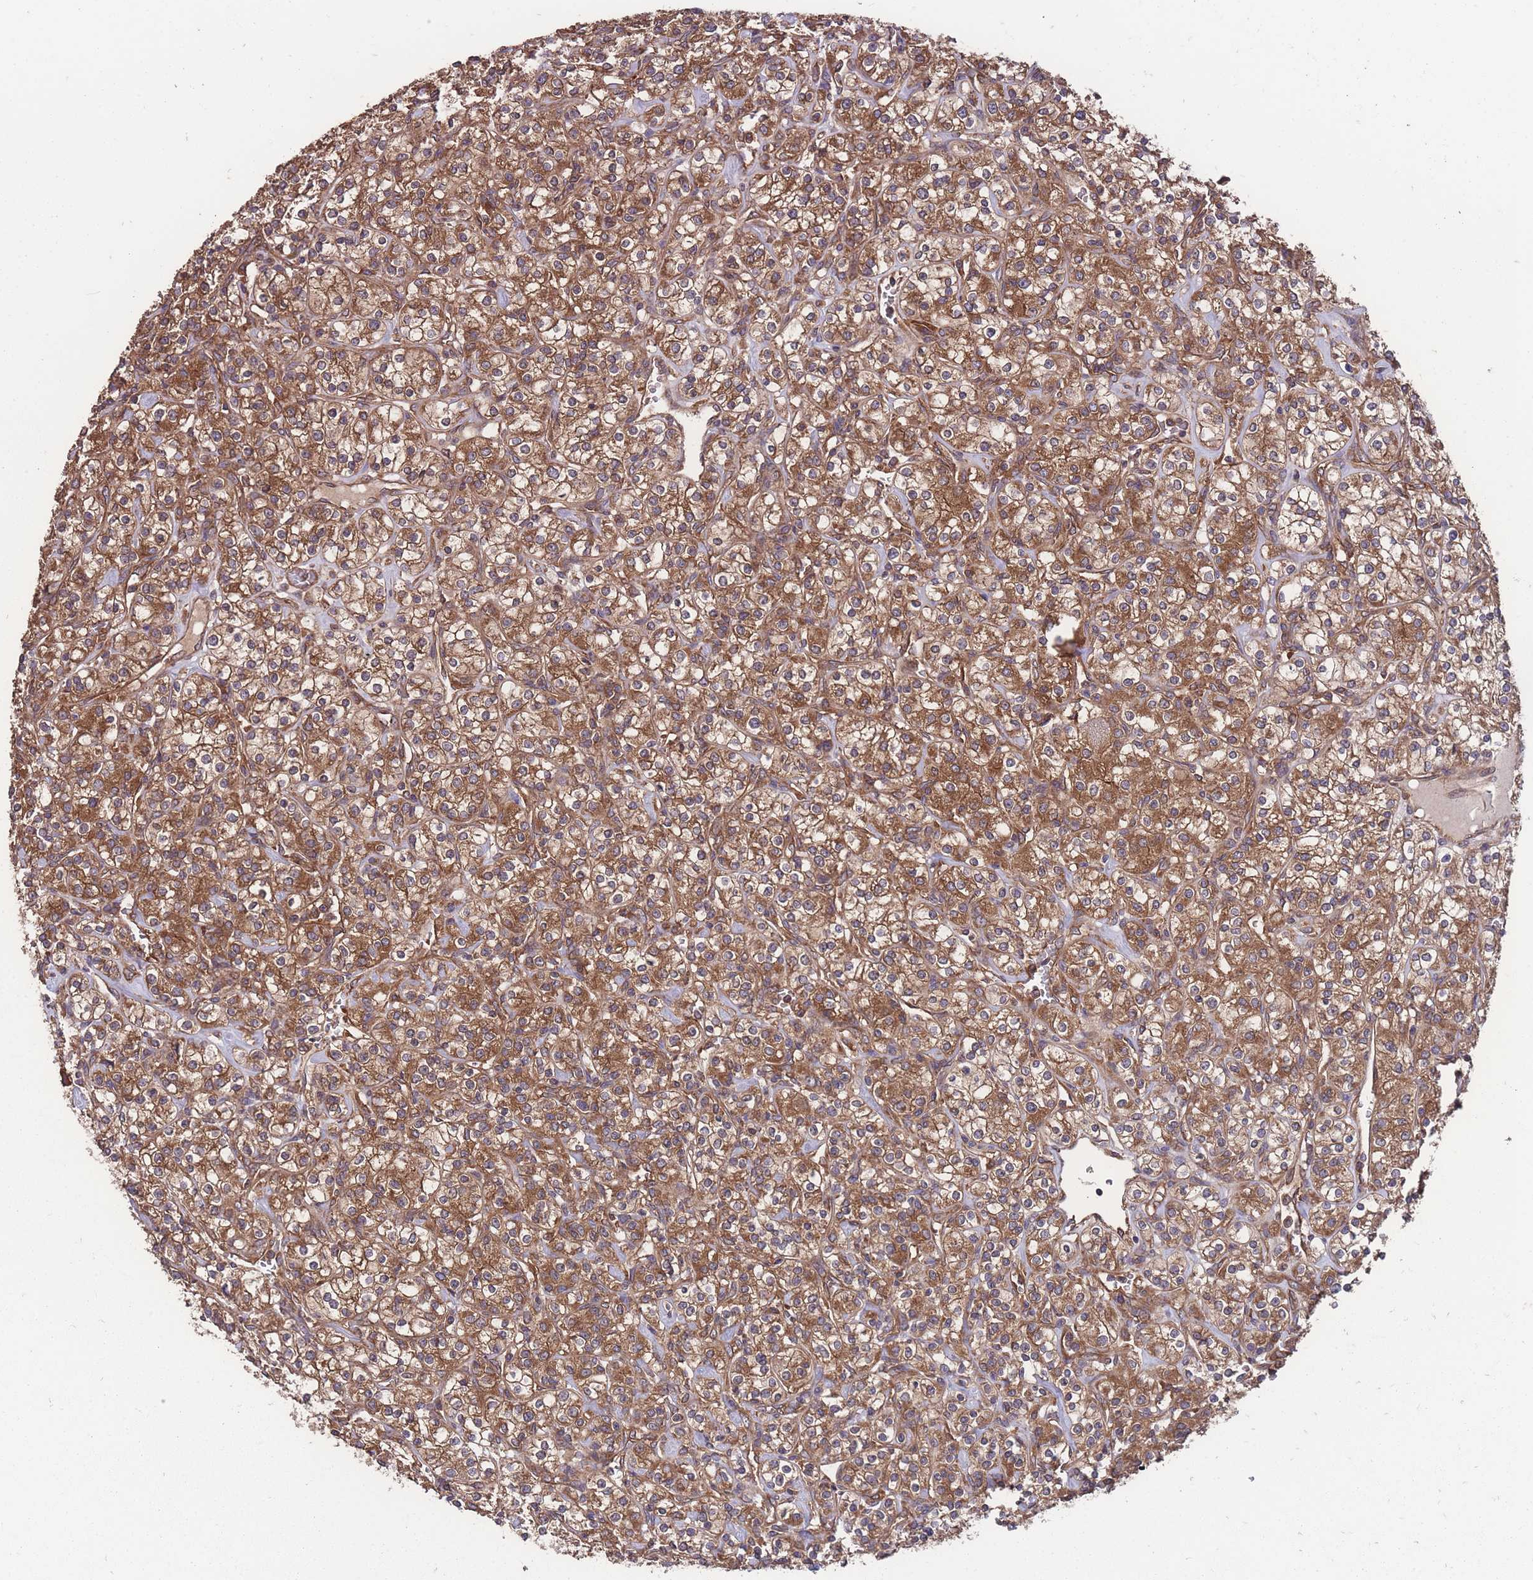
{"staining": {"intensity": "strong", "quantity": ">75%", "location": "cytoplasmic/membranous"}, "tissue": "renal cancer", "cell_type": "Tumor cells", "image_type": "cancer", "snomed": [{"axis": "morphology", "description": "Adenocarcinoma, NOS"}, {"axis": "topography", "description": "Kidney"}], "caption": "Immunohistochemical staining of human renal adenocarcinoma demonstrates high levels of strong cytoplasmic/membranous positivity in approximately >75% of tumor cells.", "gene": "ZPR1", "patient": {"sex": "male", "age": 77}}